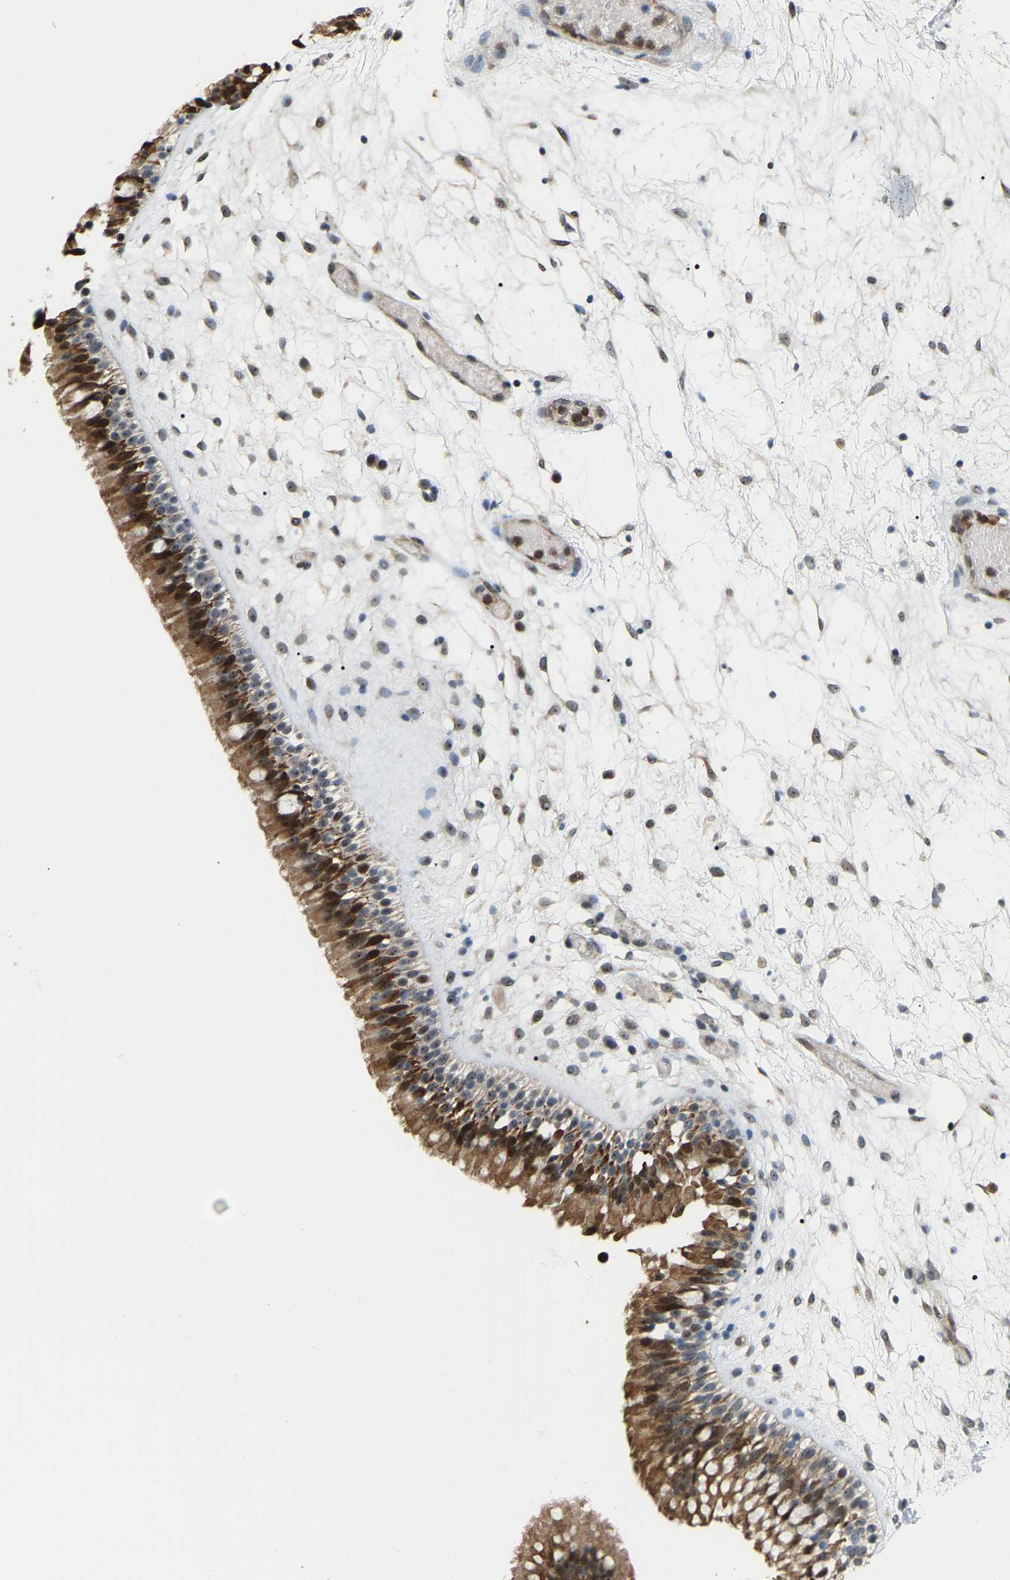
{"staining": {"intensity": "strong", "quantity": ">75%", "location": "cytoplasmic/membranous,nuclear"}, "tissue": "nasopharynx", "cell_type": "Respiratory epithelial cells", "image_type": "normal", "snomed": [{"axis": "morphology", "description": "Normal tissue, NOS"}, {"axis": "morphology", "description": "Inflammation, NOS"}, {"axis": "topography", "description": "Nasopharynx"}], "caption": "This micrograph reveals immunohistochemistry (IHC) staining of normal nasopharynx, with high strong cytoplasmic/membranous,nuclear expression in about >75% of respiratory epithelial cells.", "gene": "CROT", "patient": {"sex": "male", "age": 48}}